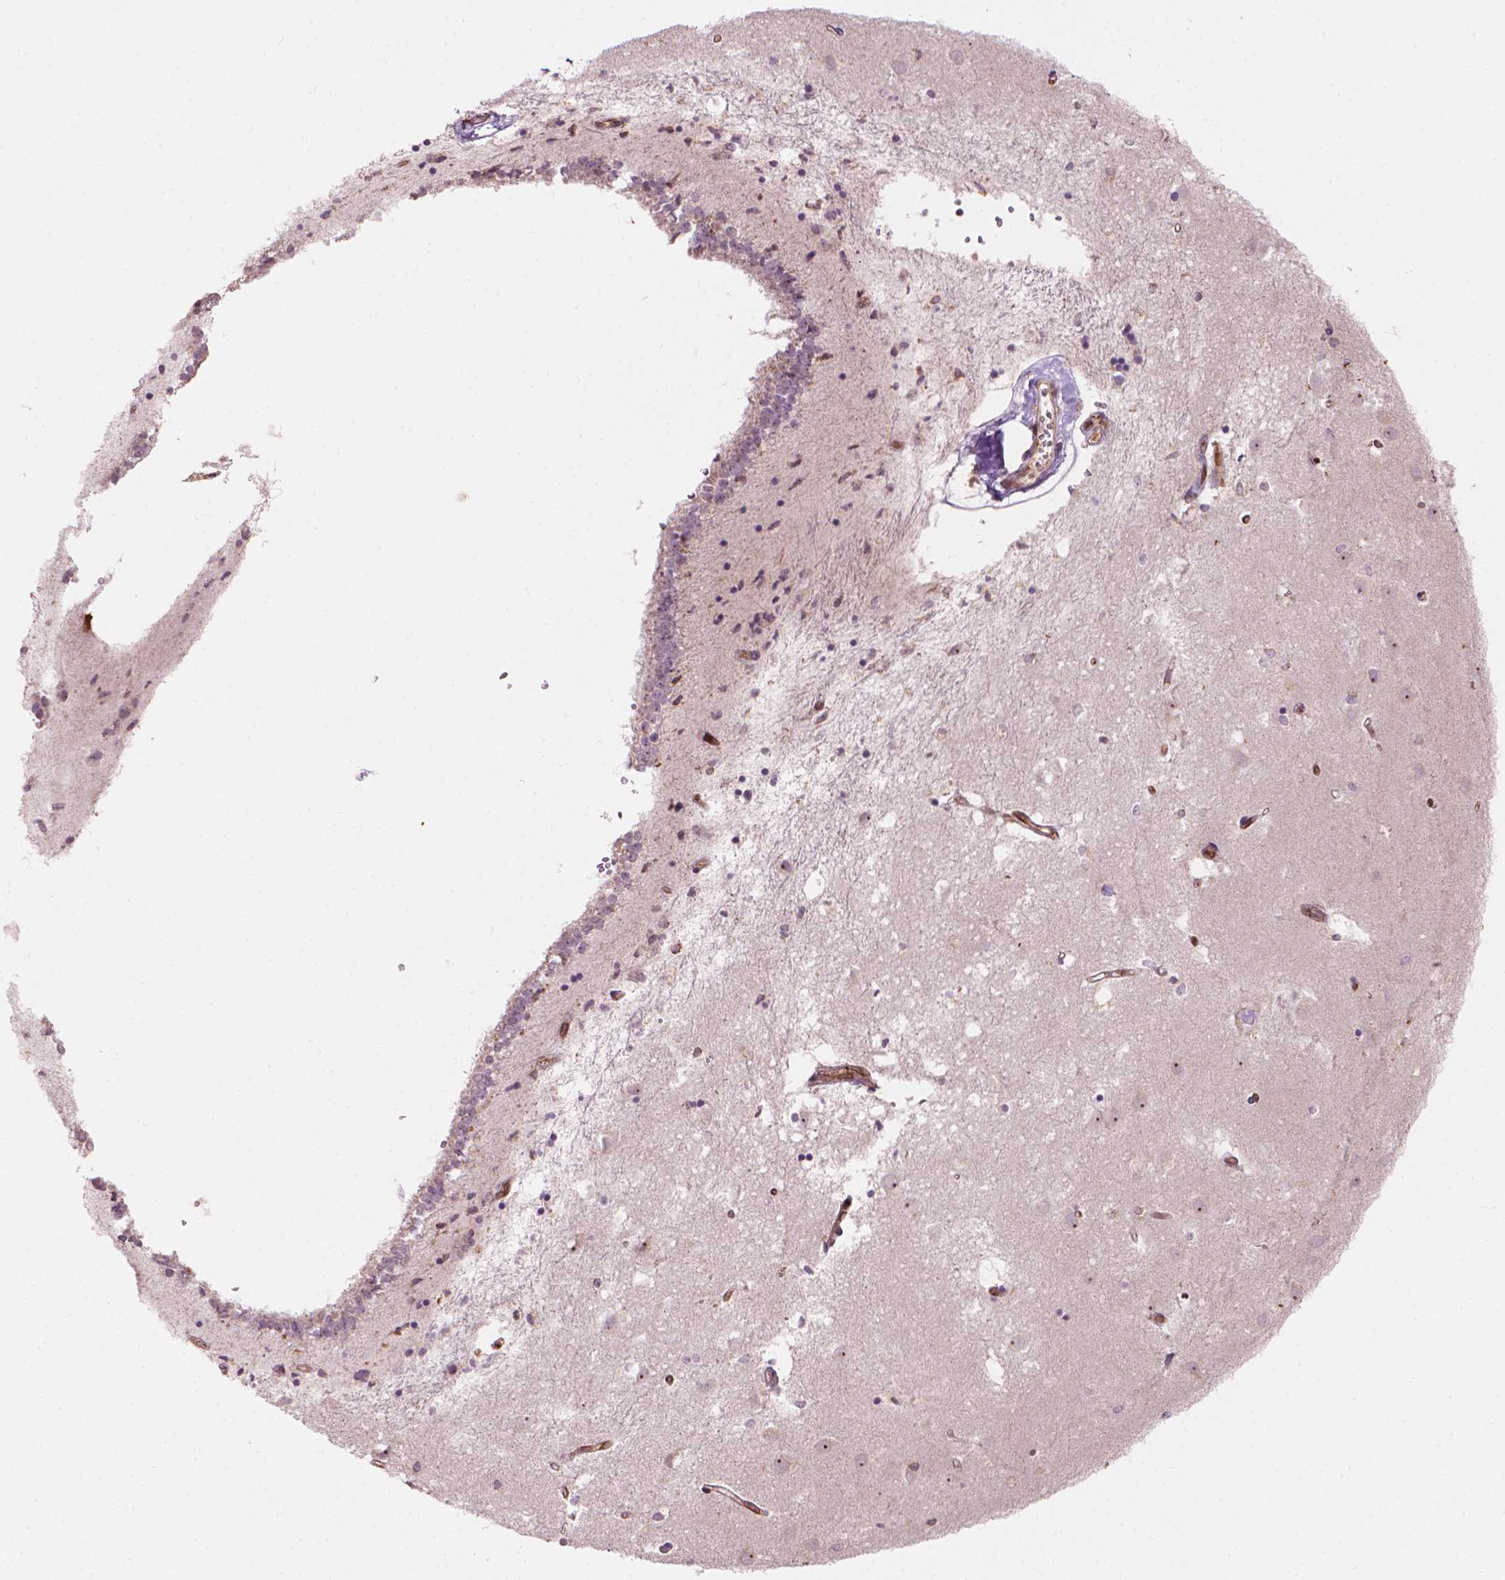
{"staining": {"intensity": "negative", "quantity": "none", "location": "none"}, "tissue": "caudate", "cell_type": "Glial cells", "image_type": "normal", "snomed": [{"axis": "morphology", "description": "Normal tissue, NOS"}, {"axis": "topography", "description": "Lateral ventricle wall"}], "caption": "This is a image of immunohistochemistry (IHC) staining of normal caudate, which shows no positivity in glial cells.", "gene": "SMC2", "patient": {"sex": "male", "age": 54}}